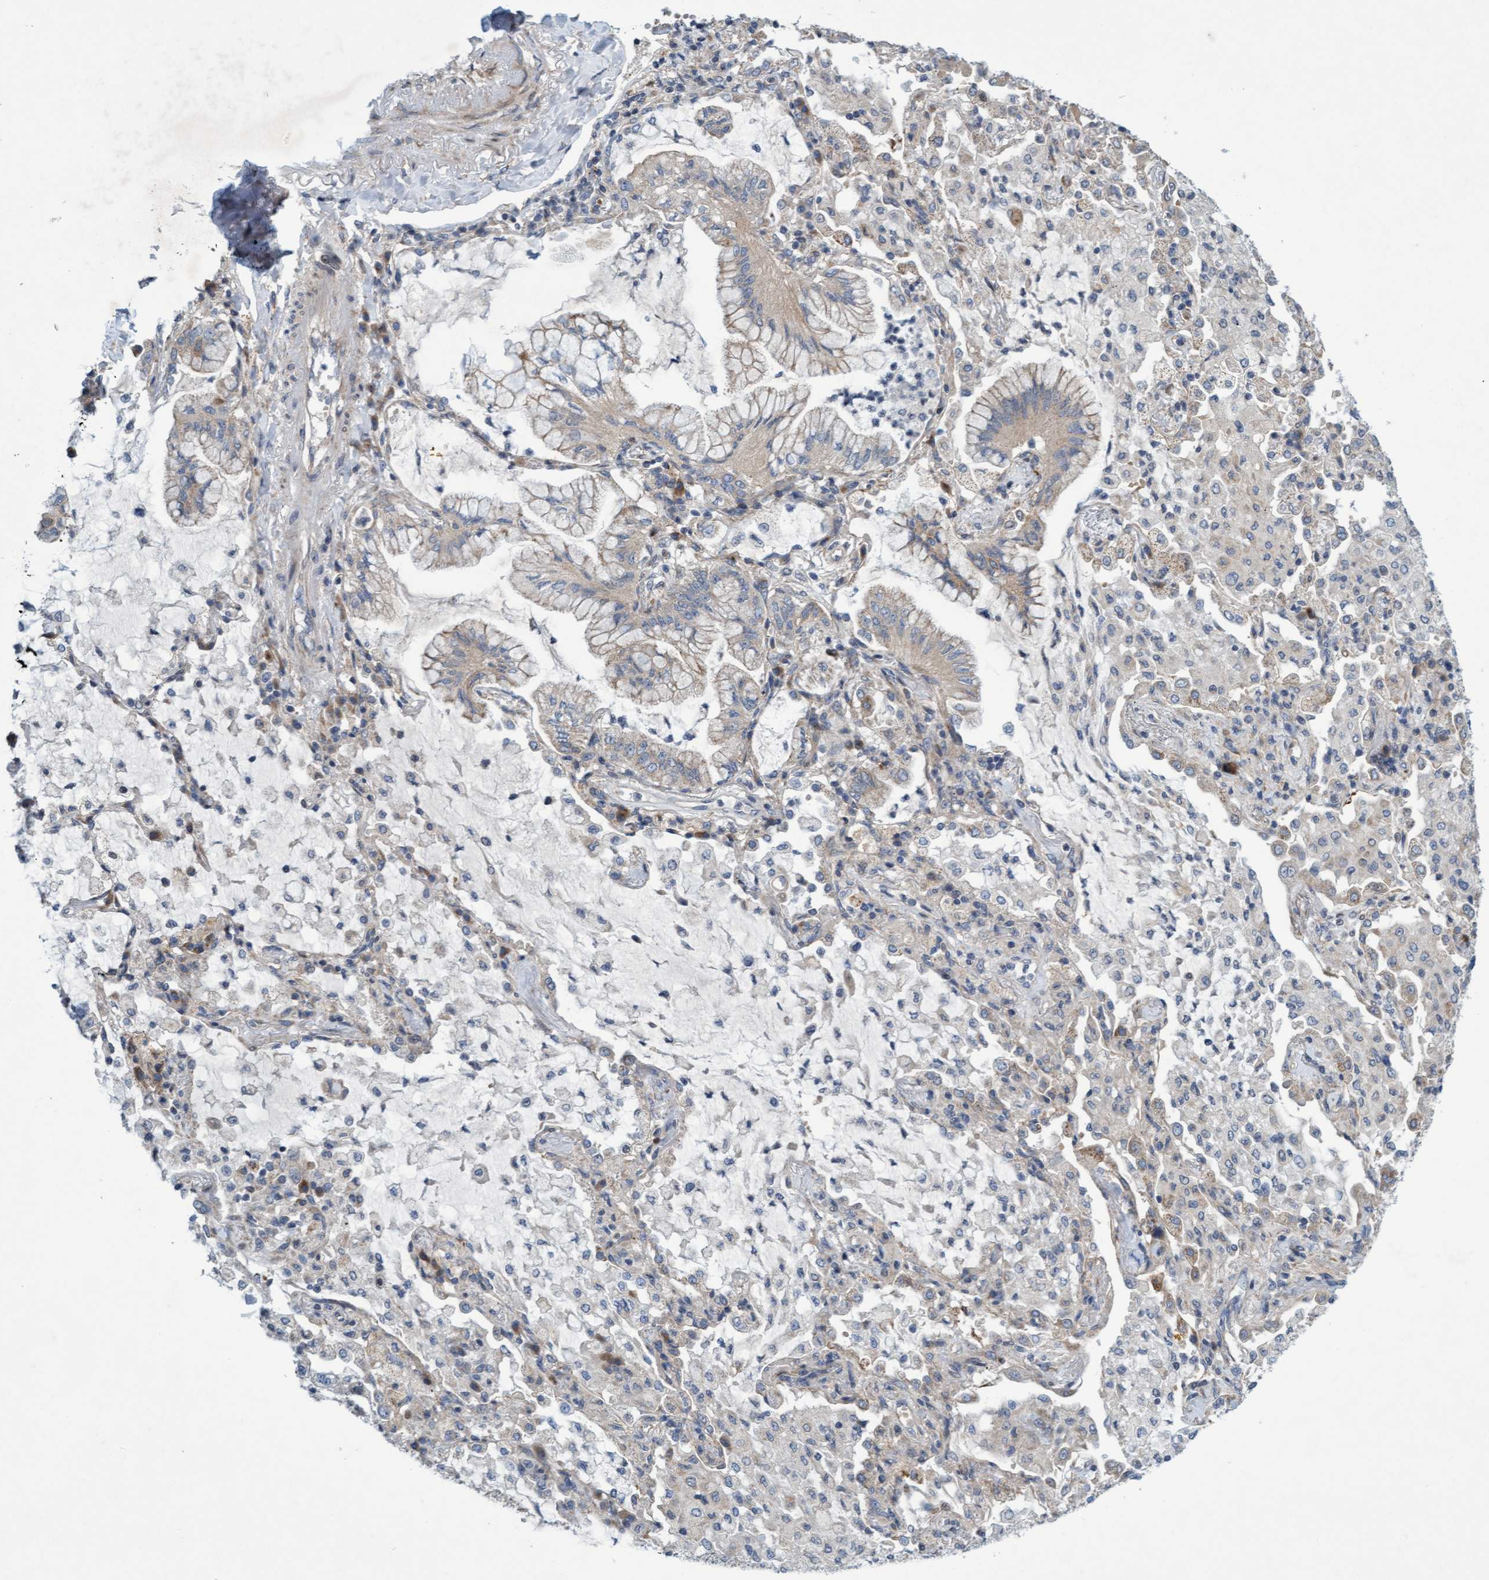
{"staining": {"intensity": "weak", "quantity": "<25%", "location": "cytoplasmic/membranous"}, "tissue": "lung cancer", "cell_type": "Tumor cells", "image_type": "cancer", "snomed": [{"axis": "morphology", "description": "Adenocarcinoma, NOS"}, {"axis": "topography", "description": "Lung"}], "caption": "A micrograph of lung cancer stained for a protein reveals no brown staining in tumor cells.", "gene": "DDHD2", "patient": {"sex": "female", "age": 70}}